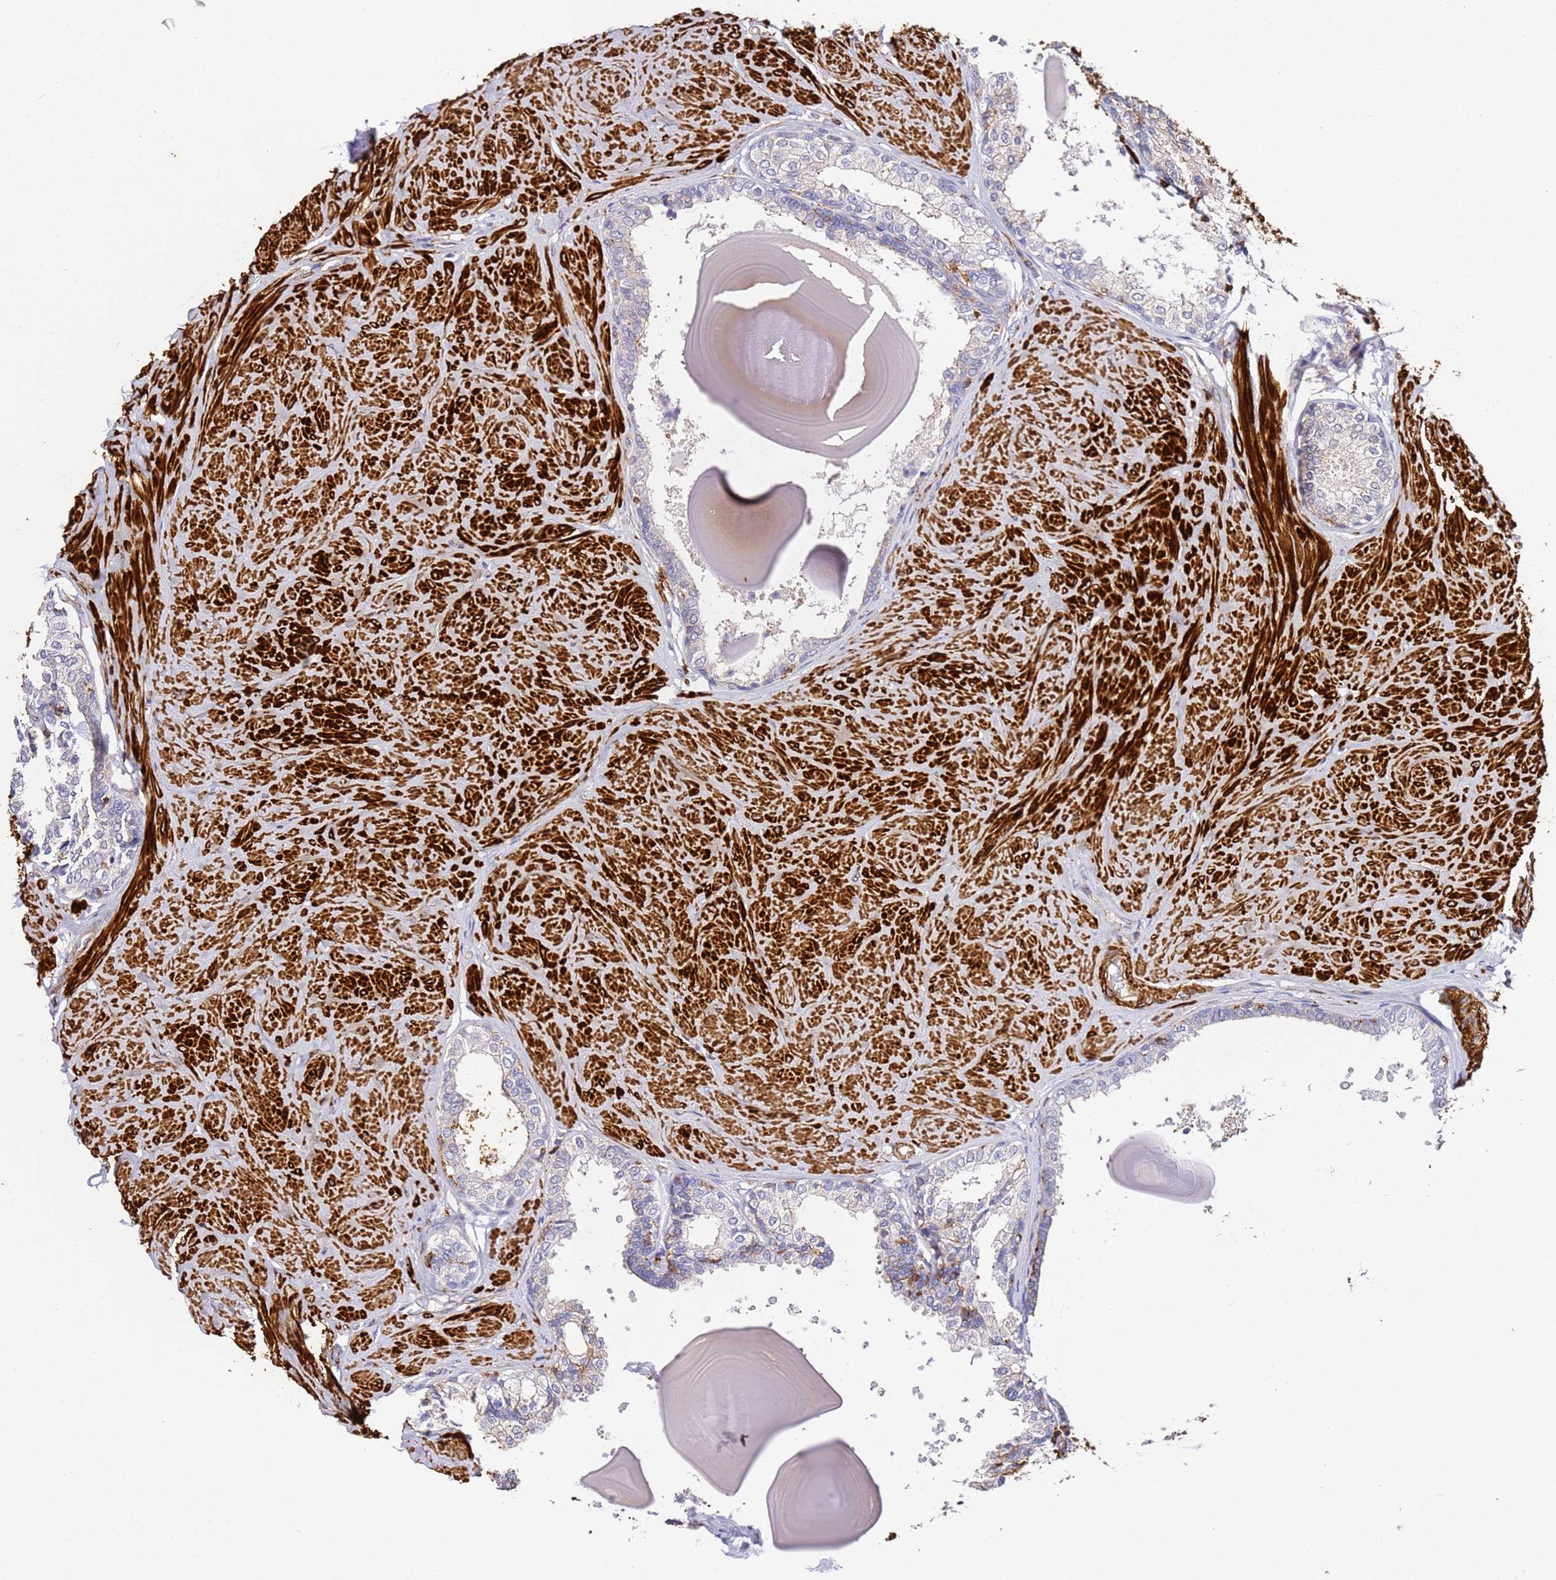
{"staining": {"intensity": "weak", "quantity": "<25%", "location": "cytoplasmic/membranous"}, "tissue": "prostate", "cell_type": "Glandular cells", "image_type": "normal", "snomed": [{"axis": "morphology", "description": "Normal tissue, NOS"}, {"axis": "topography", "description": "Prostate"}], "caption": "The micrograph displays no significant staining in glandular cells of prostate.", "gene": "ZNF671", "patient": {"sex": "male", "age": 48}}